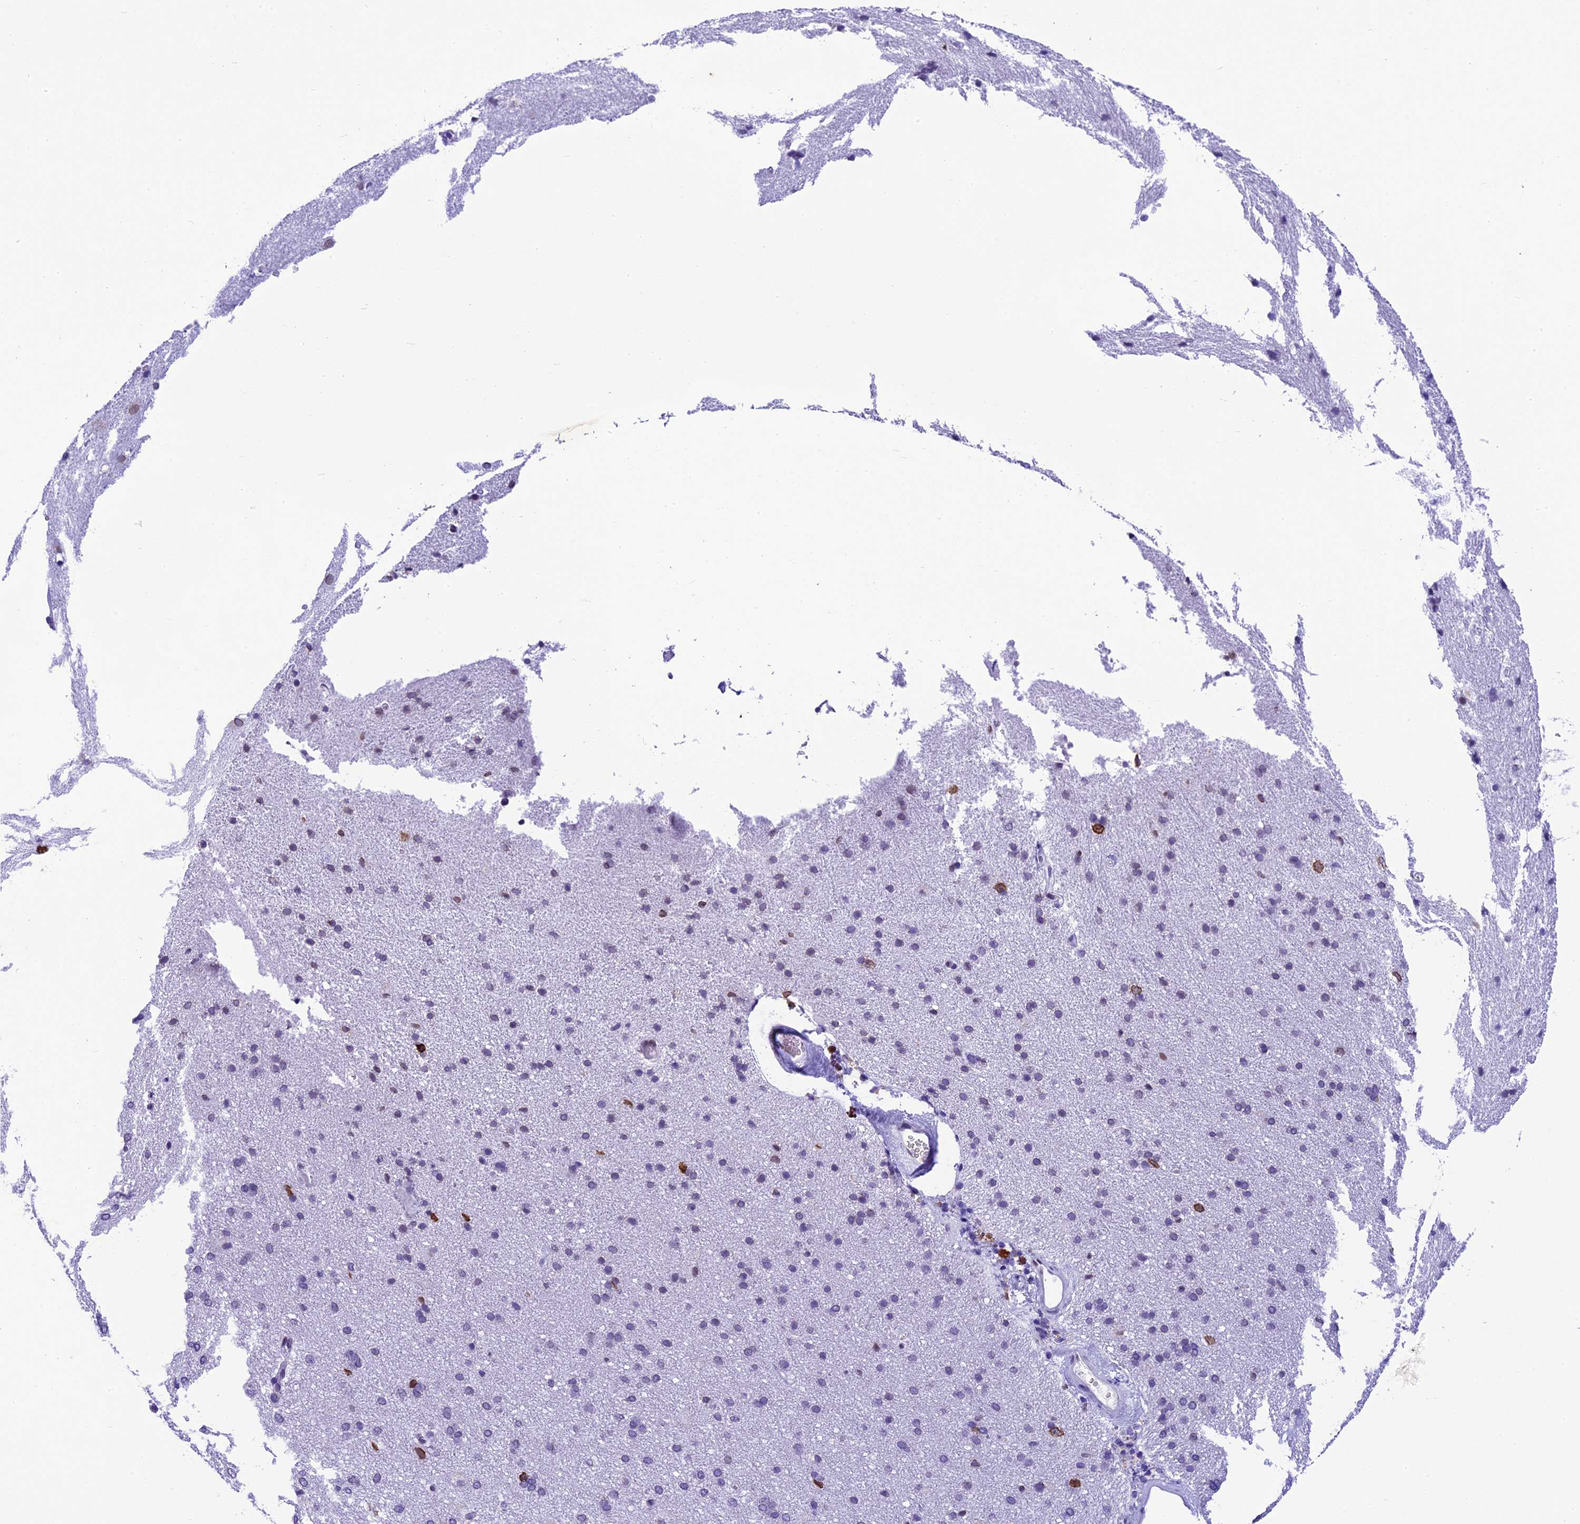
{"staining": {"intensity": "negative", "quantity": "none", "location": "none"}, "tissue": "cerebral cortex", "cell_type": "Endothelial cells", "image_type": "normal", "snomed": [{"axis": "morphology", "description": "Normal tissue, NOS"}, {"axis": "topography", "description": "Cerebral cortex"}], "caption": "Micrograph shows no protein expression in endothelial cells of unremarkable cerebral cortex. Brightfield microscopy of IHC stained with DAB (brown) and hematoxylin (blue), captured at high magnification.", "gene": "METTL25", "patient": {"sex": "male", "age": 62}}